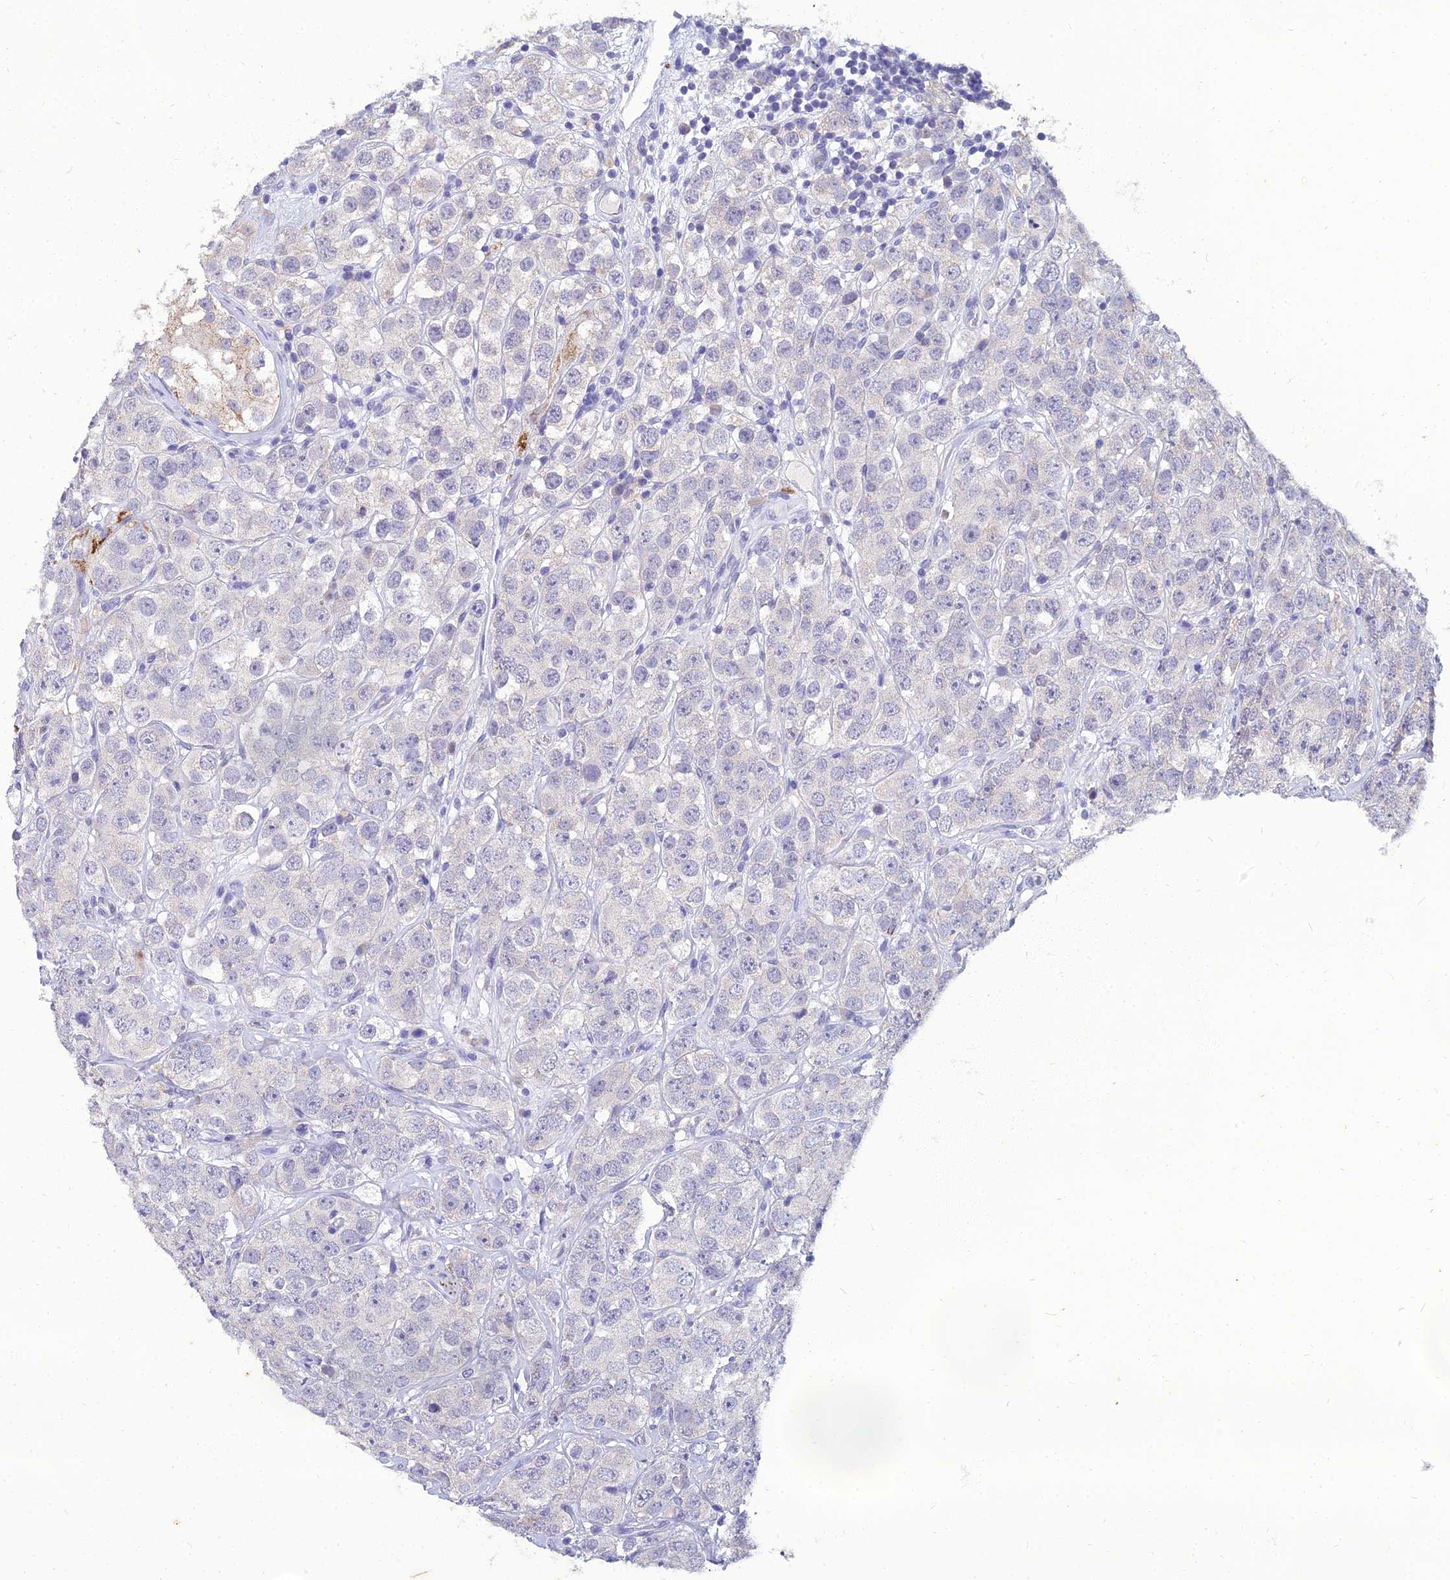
{"staining": {"intensity": "negative", "quantity": "none", "location": "none"}, "tissue": "testis cancer", "cell_type": "Tumor cells", "image_type": "cancer", "snomed": [{"axis": "morphology", "description": "Seminoma, NOS"}, {"axis": "topography", "description": "Testis"}], "caption": "DAB immunohistochemical staining of testis cancer displays no significant staining in tumor cells.", "gene": "NPY", "patient": {"sex": "male", "age": 28}}